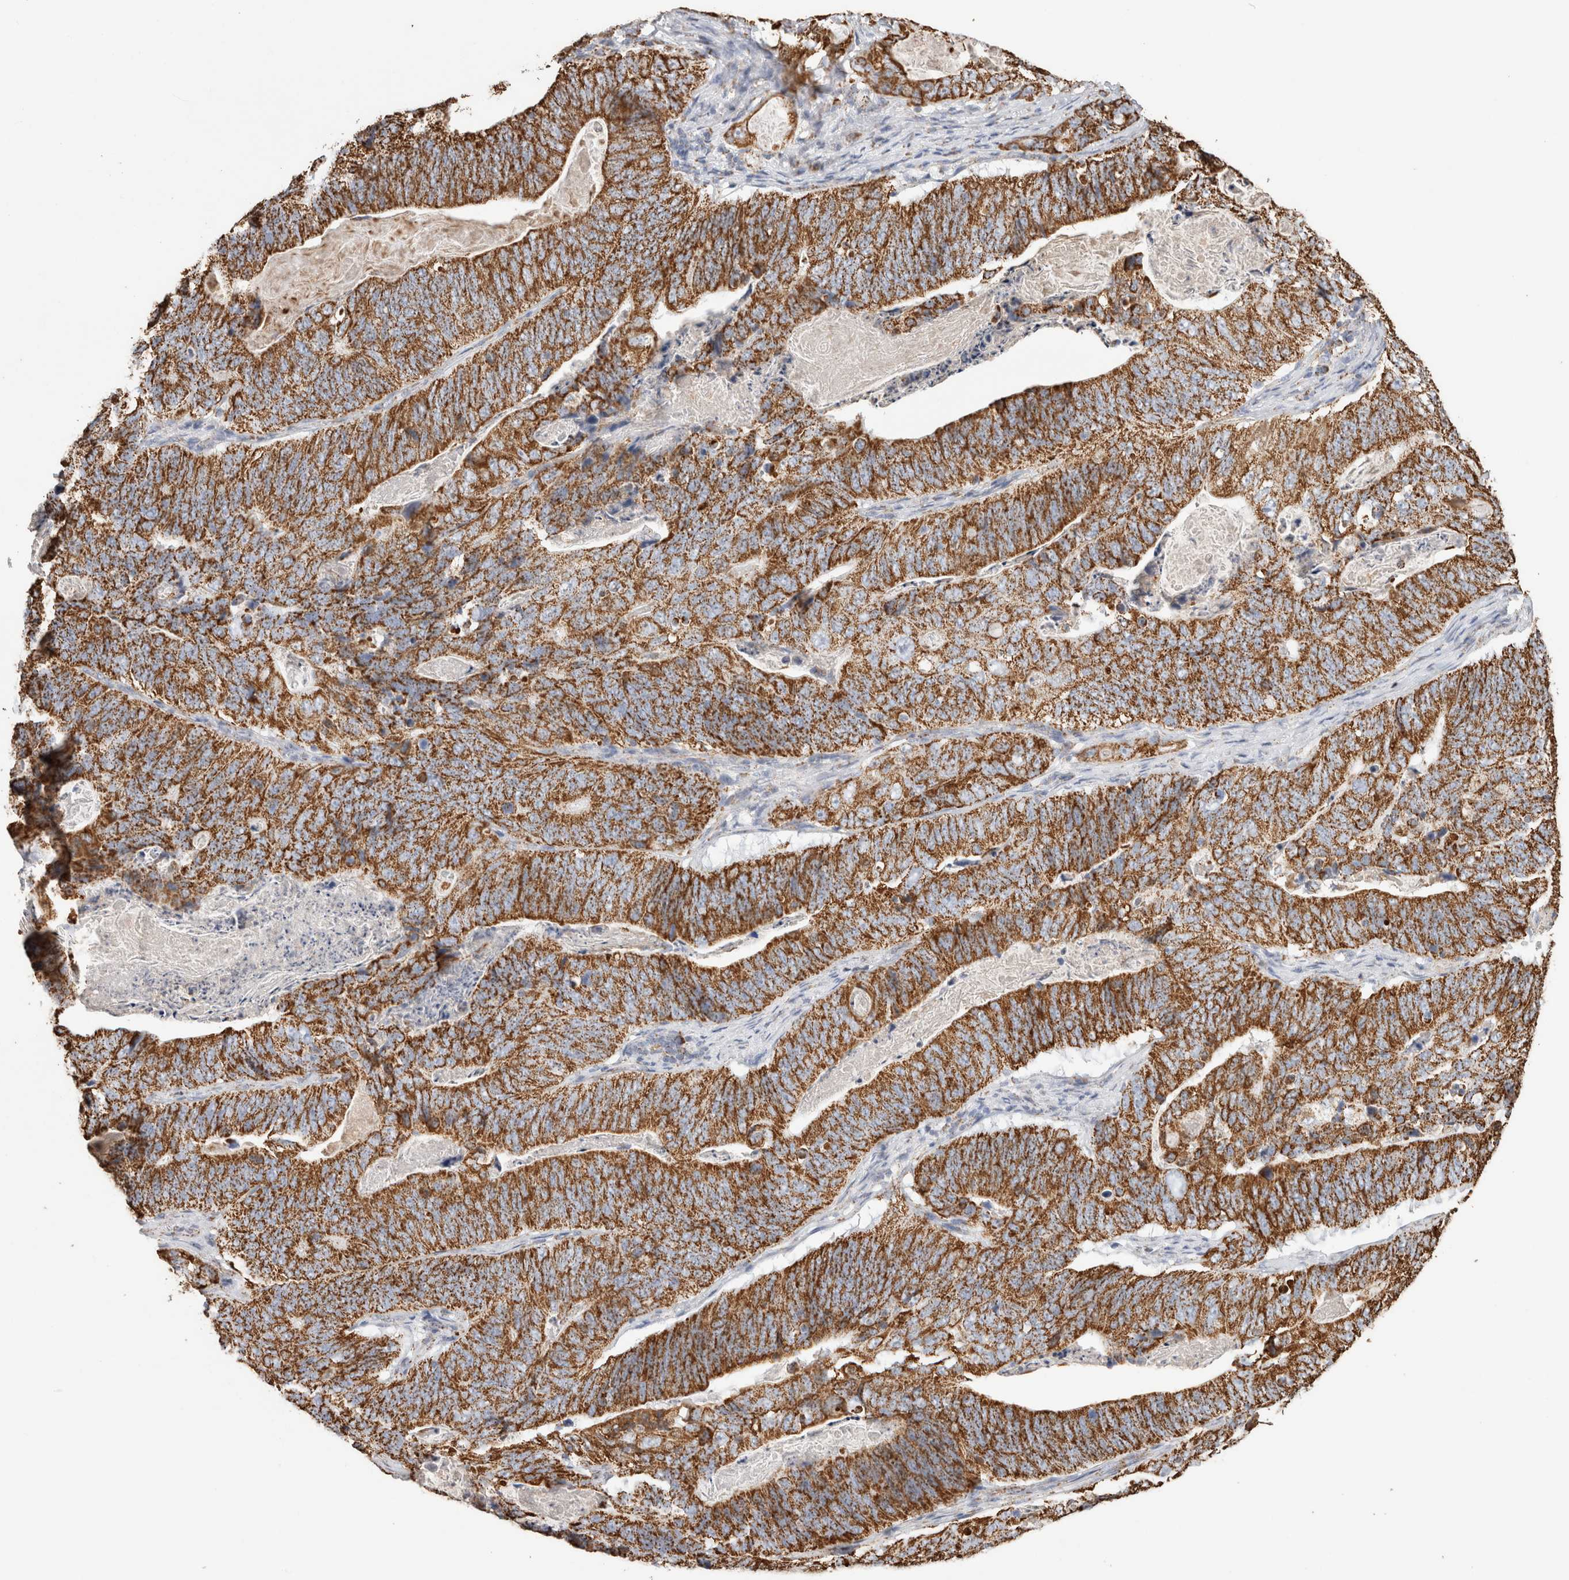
{"staining": {"intensity": "strong", "quantity": ">75%", "location": "cytoplasmic/membranous"}, "tissue": "stomach cancer", "cell_type": "Tumor cells", "image_type": "cancer", "snomed": [{"axis": "morphology", "description": "Normal tissue, NOS"}, {"axis": "morphology", "description": "Adenocarcinoma, NOS"}, {"axis": "topography", "description": "Stomach"}], "caption": "Immunohistochemical staining of human stomach cancer (adenocarcinoma) exhibits high levels of strong cytoplasmic/membranous staining in about >75% of tumor cells. (brown staining indicates protein expression, while blue staining denotes nuclei).", "gene": "C1QBP", "patient": {"sex": "female", "age": 89}}